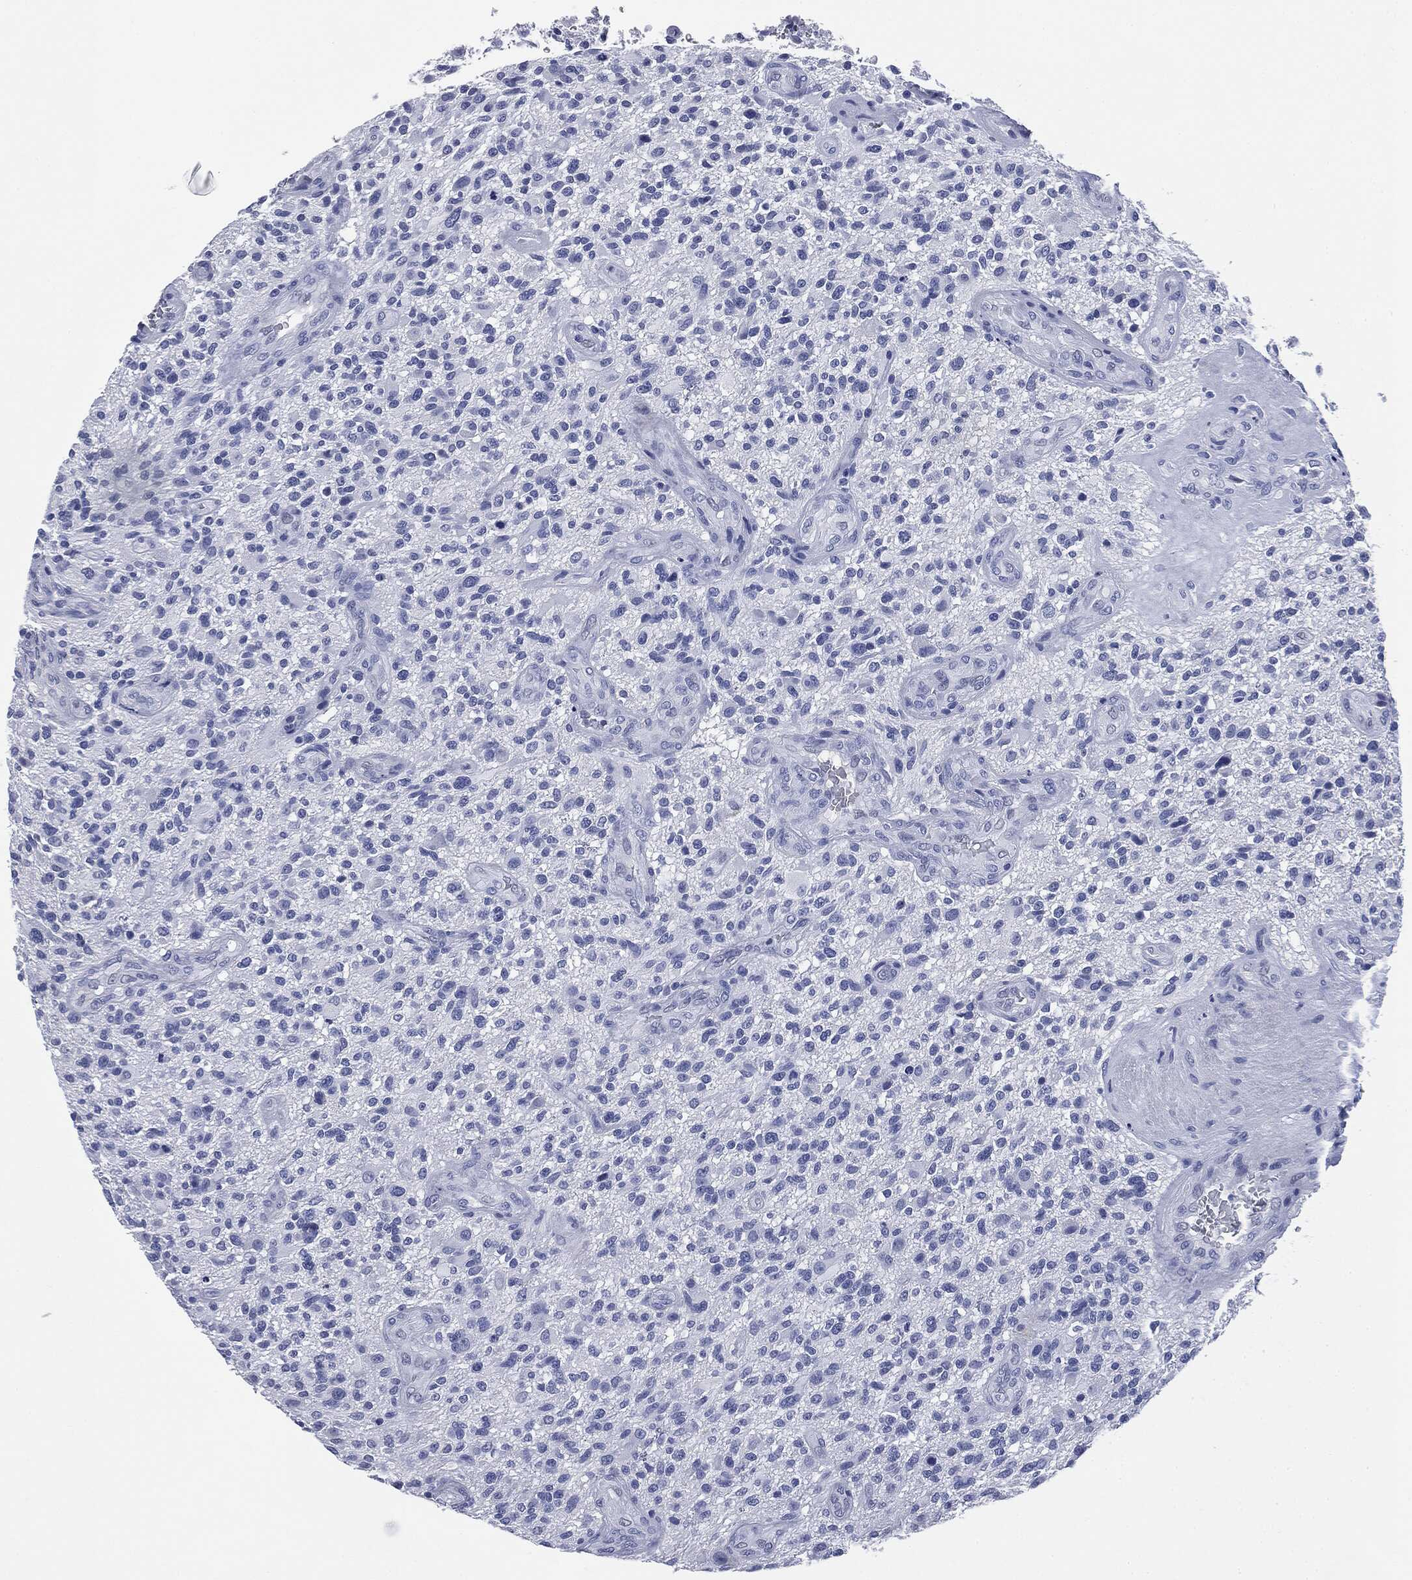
{"staining": {"intensity": "negative", "quantity": "none", "location": "none"}, "tissue": "glioma", "cell_type": "Tumor cells", "image_type": "cancer", "snomed": [{"axis": "morphology", "description": "Glioma, malignant, High grade"}, {"axis": "topography", "description": "Brain"}], "caption": "Glioma was stained to show a protein in brown. There is no significant expression in tumor cells. (DAB IHC visualized using brightfield microscopy, high magnification).", "gene": "ATP2A1", "patient": {"sex": "male", "age": 47}}